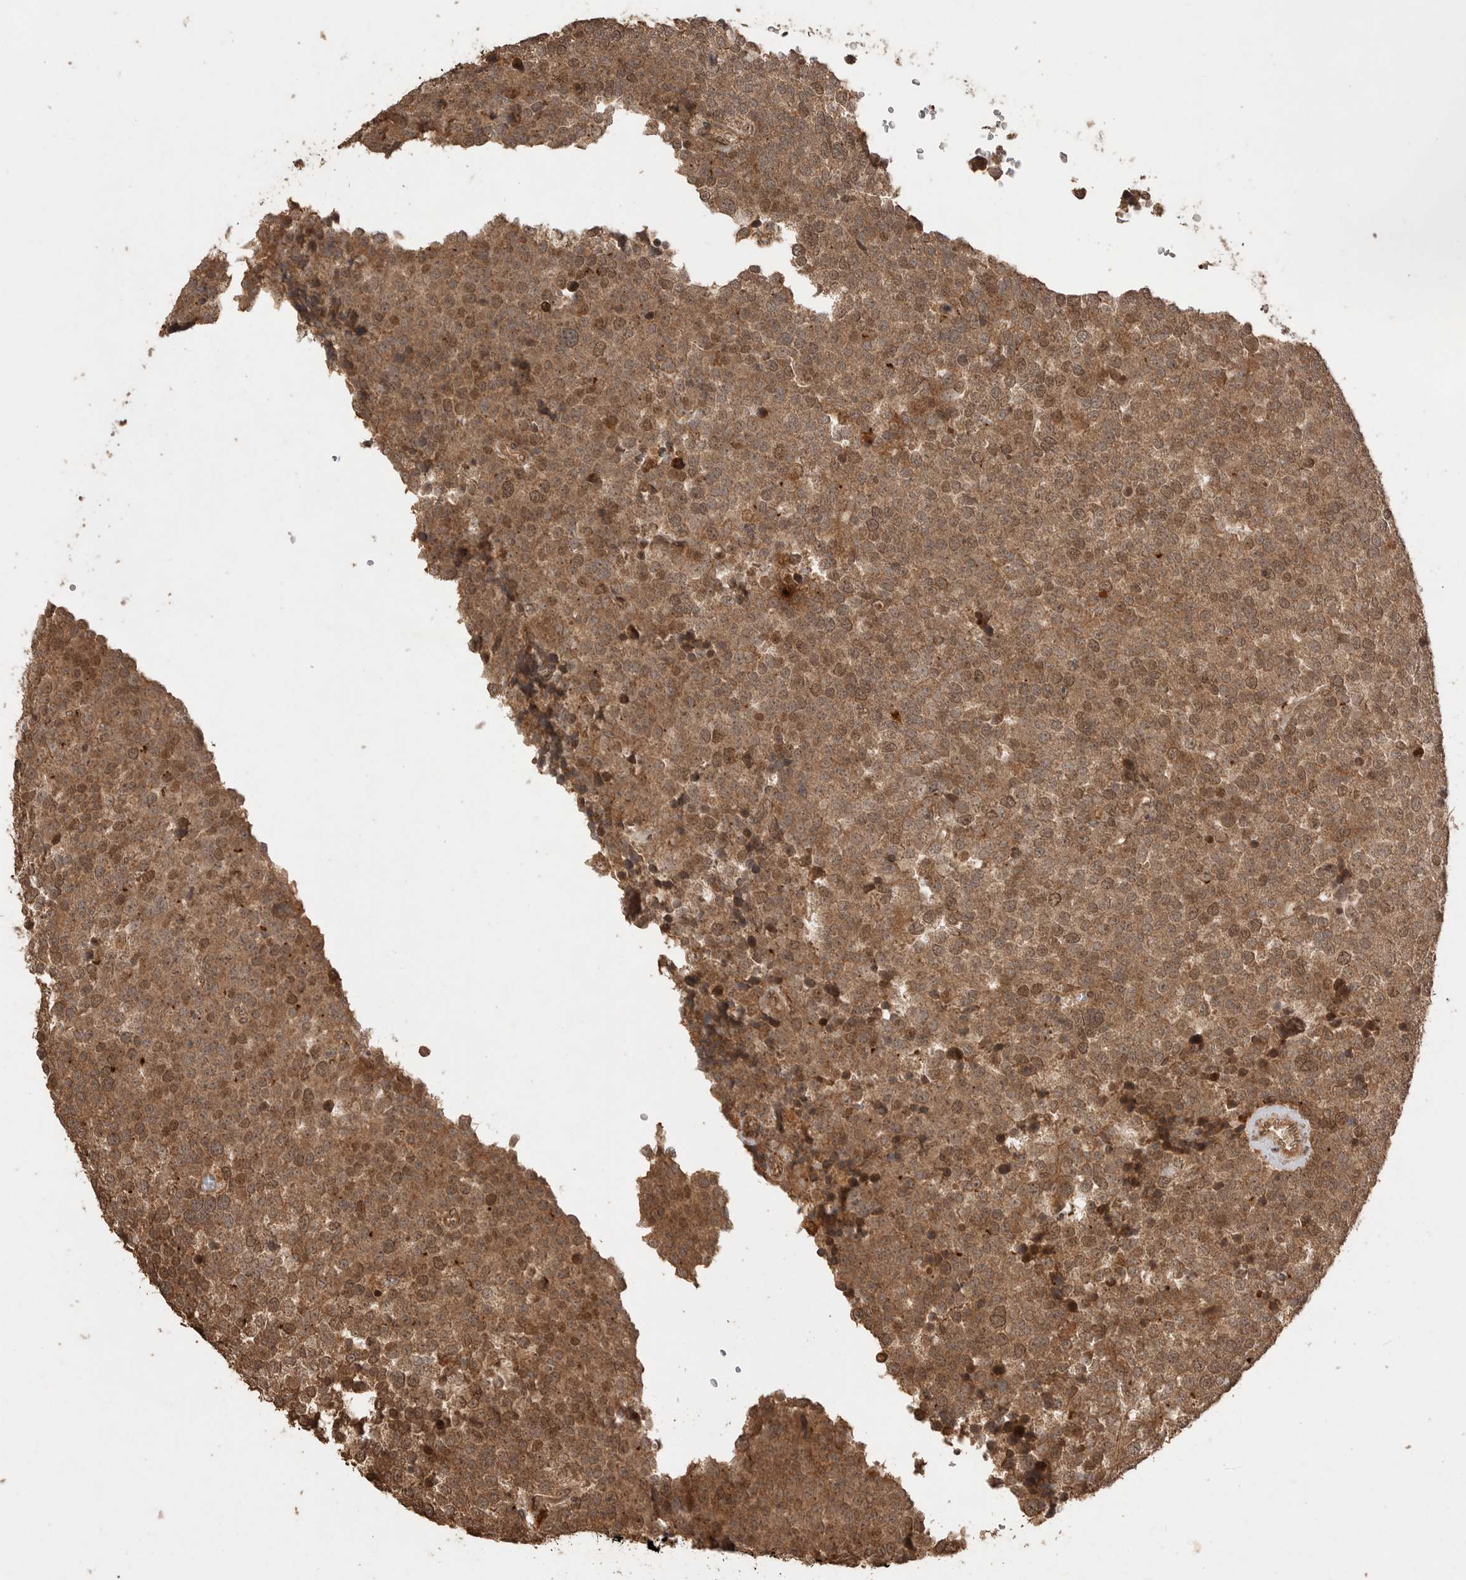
{"staining": {"intensity": "moderate", "quantity": ">75%", "location": "cytoplasmic/membranous,nuclear"}, "tissue": "testis cancer", "cell_type": "Tumor cells", "image_type": "cancer", "snomed": [{"axis": "morphology", "description": "Seminoma, NOS"}, {"axis": "topography", "description": "Testis"}], "caption": "Immunohistochemical staining of testis cancer (seminoma) displays moderate cytoplasmic/membranous and nuclear protein expression in approximately >75% of tumor cells. The staining was performed using DAB to visualize the protein expression in brown, while the nuclei were stained in blue with hematoxylin (Magnification: 20x).", "gene": "BOC", "patient": {"sex": "male", "age": 71}}